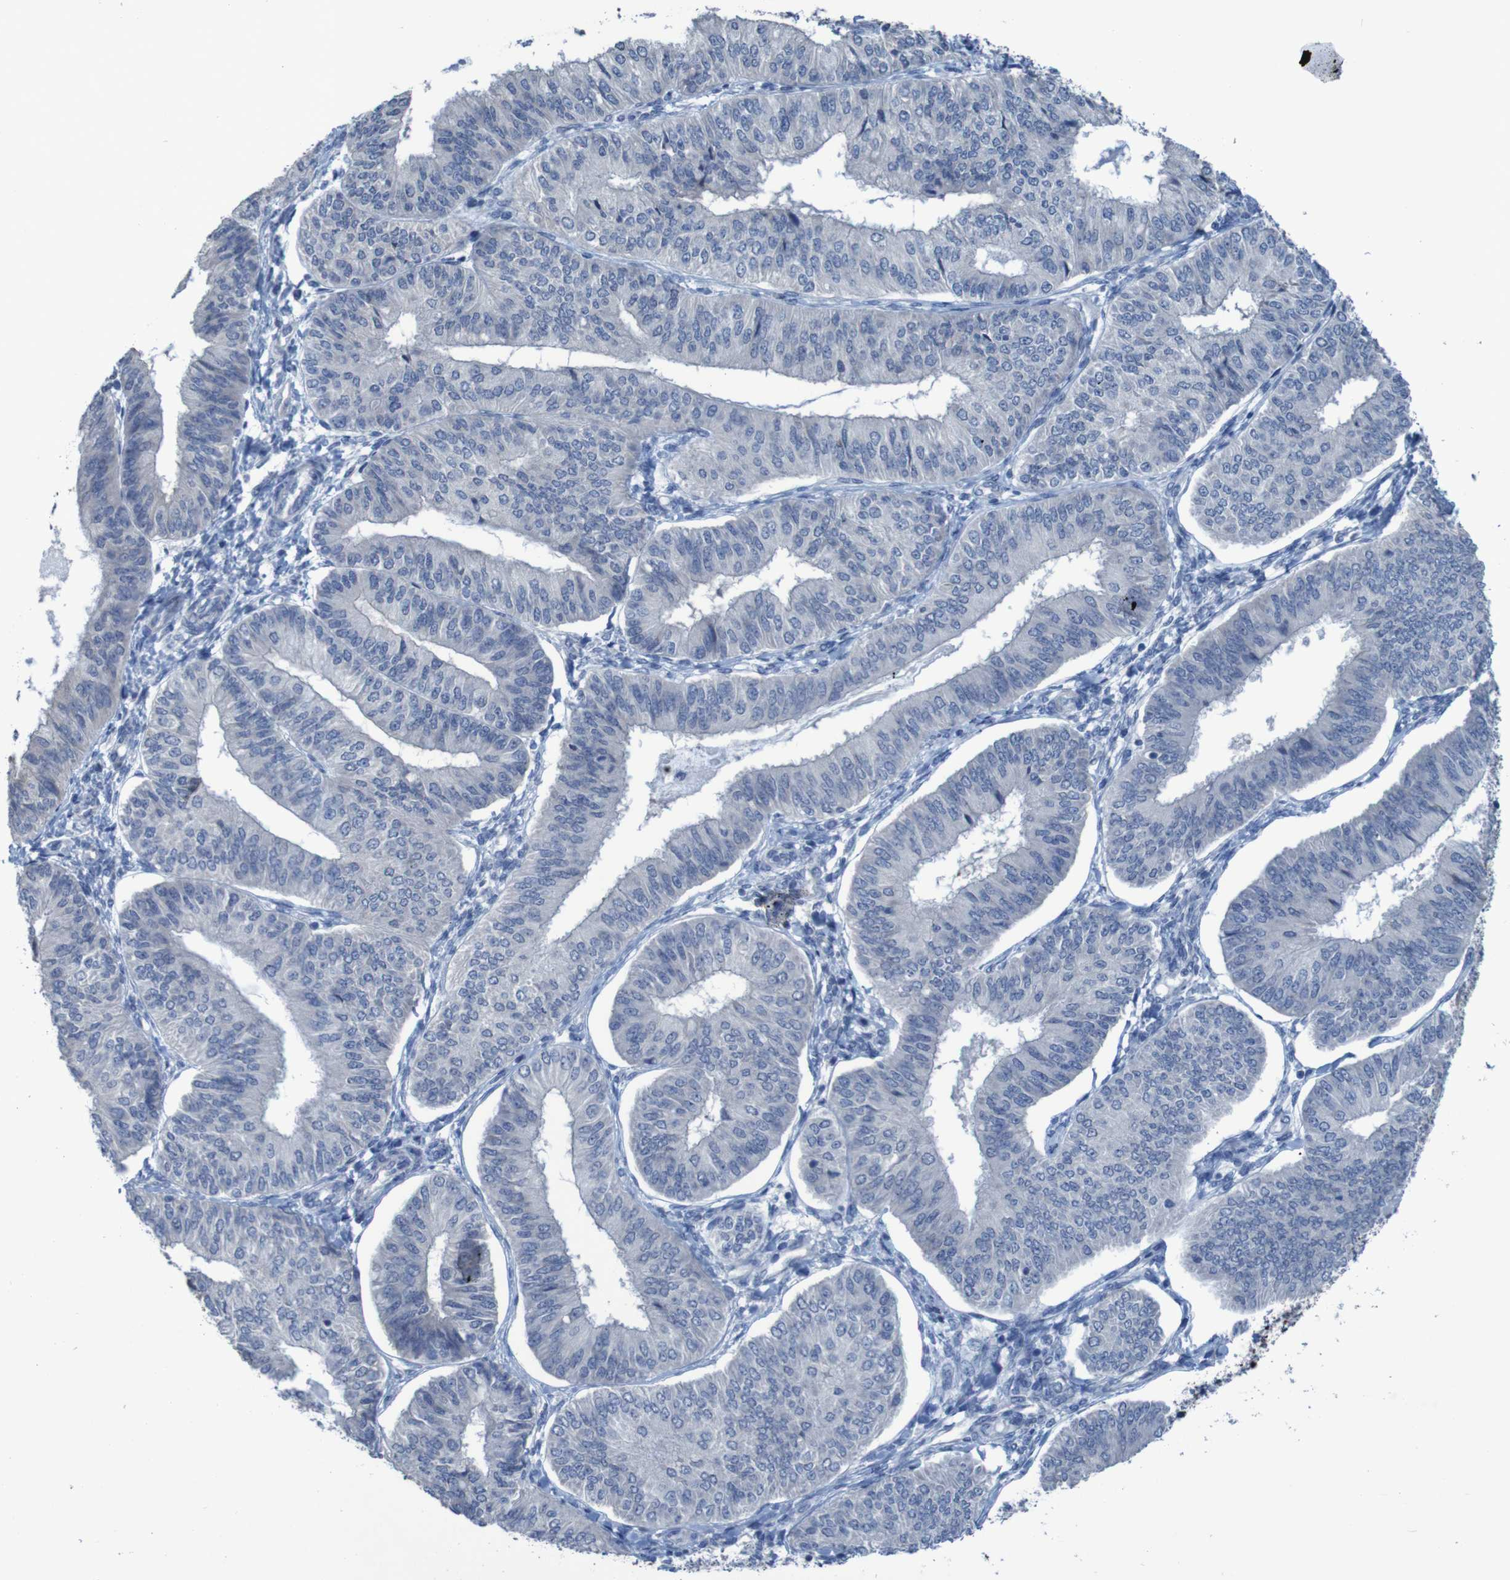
{"staining": {"intensity": "negative", "quantity": "none", "location": "none"}, "tissue": "endometrial cancer", "cell_type": "Tumor cells", "image_type": "cancer", "snomed": [{"axis": "morphology", "description": "Adenocarcinoma, NOS"}, {"axis": "topography", "description": "Endometrium"}], "caption": "Image shows no protein staining in tumor cells of endometrial adenocarcinoma tissue. The staining is performed using DAB brown chromogen with nuclei counter-stained in using hematoxylin.", "gene": "CLDN18", "patient": {"sex": "female", "age": 58}}